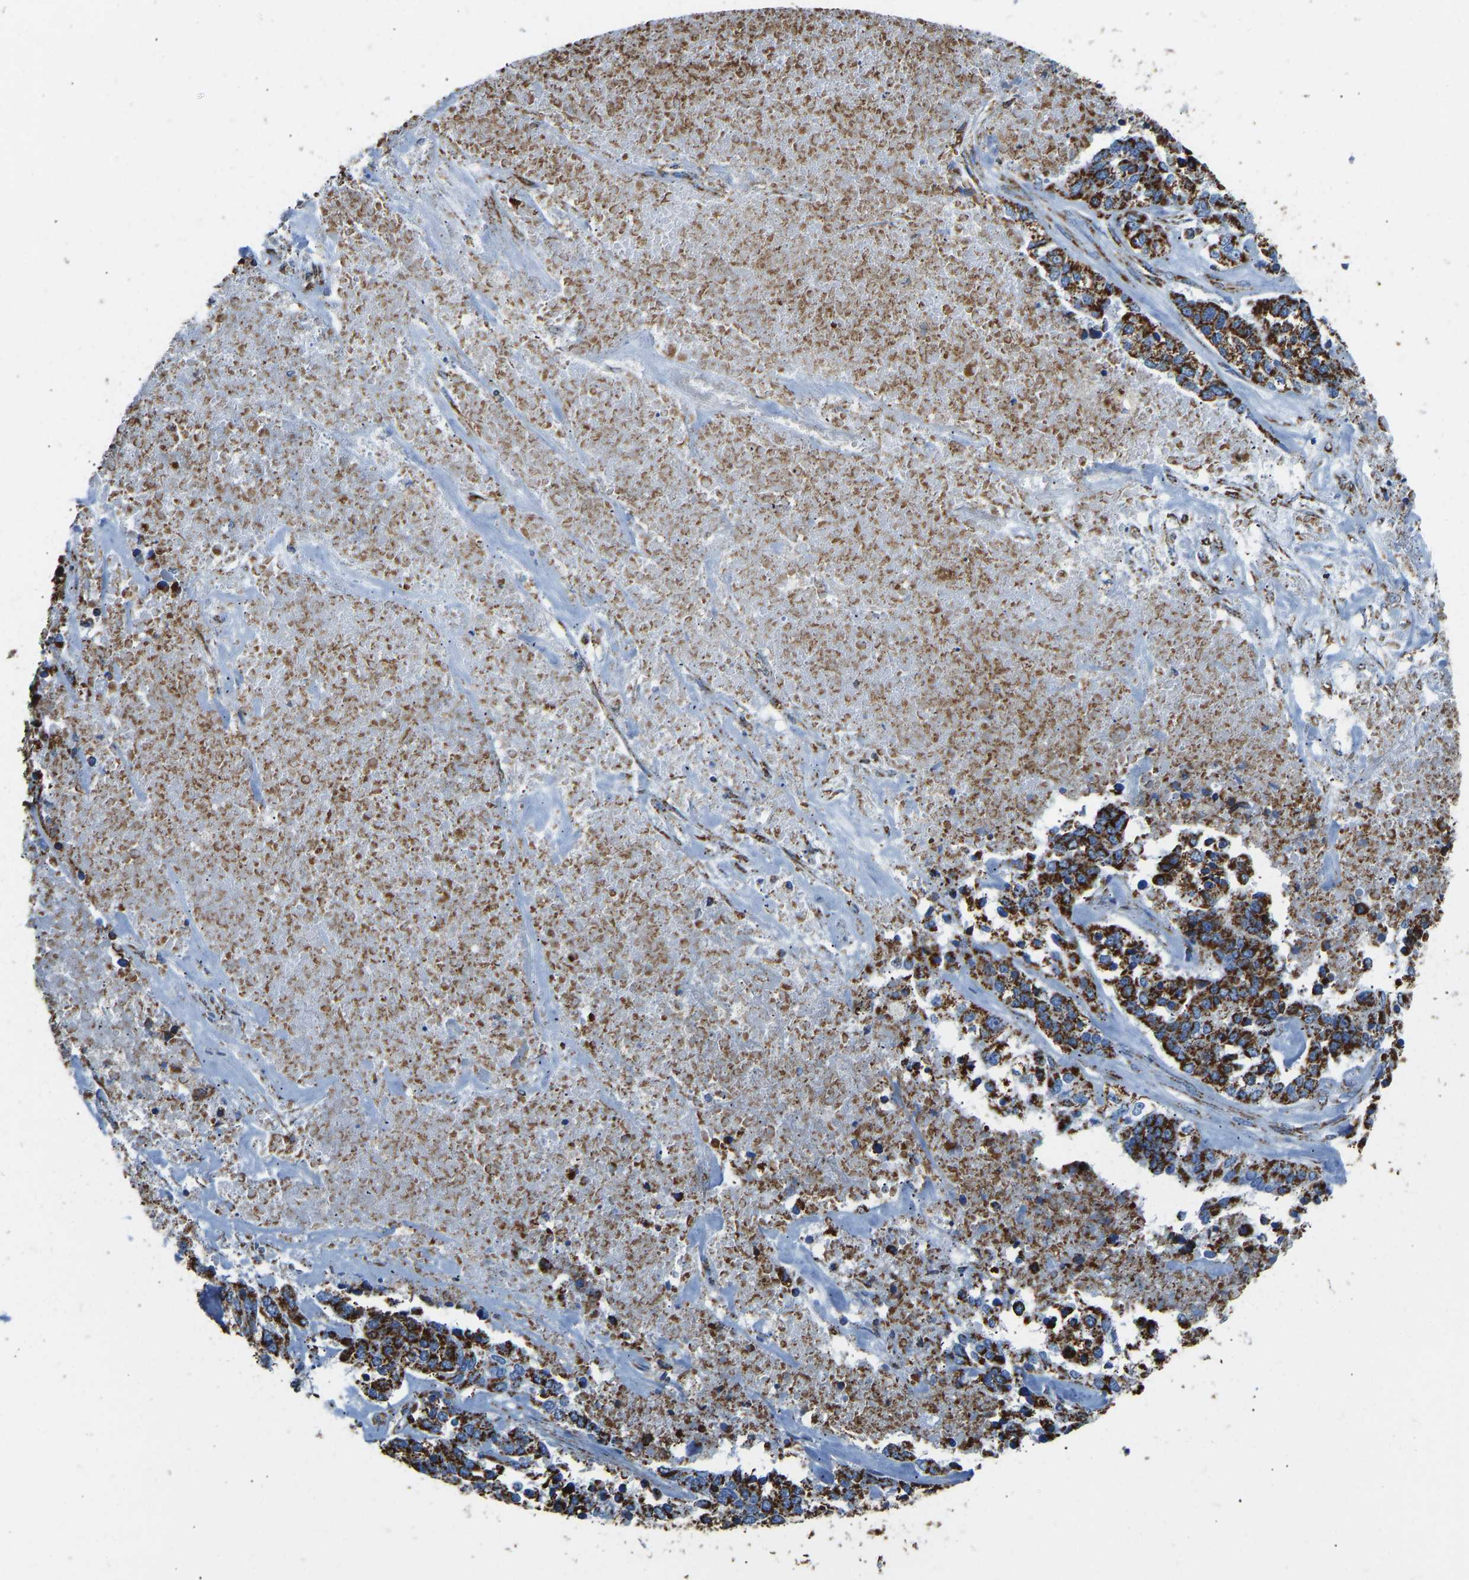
{"staining": {"intensity": "strong", "quantity": ">75%", "location": "cytoplasmic/membranous"}, "tissue": "ovarian cancer", "cell_type": "Tumor cells", "image_type": "cancer", "snomed": [{"axis": "morphology", "description": "Cystadenocarcinoma, serous, NOS"}, {"axis": "topography", "description": "Ovary"}], "caption": "Human ovarian cancer stained with a protein marker displays strong staining in tumor cells.", "gene": "IRX6", "patient": {"sex": "female", "age": 44}}